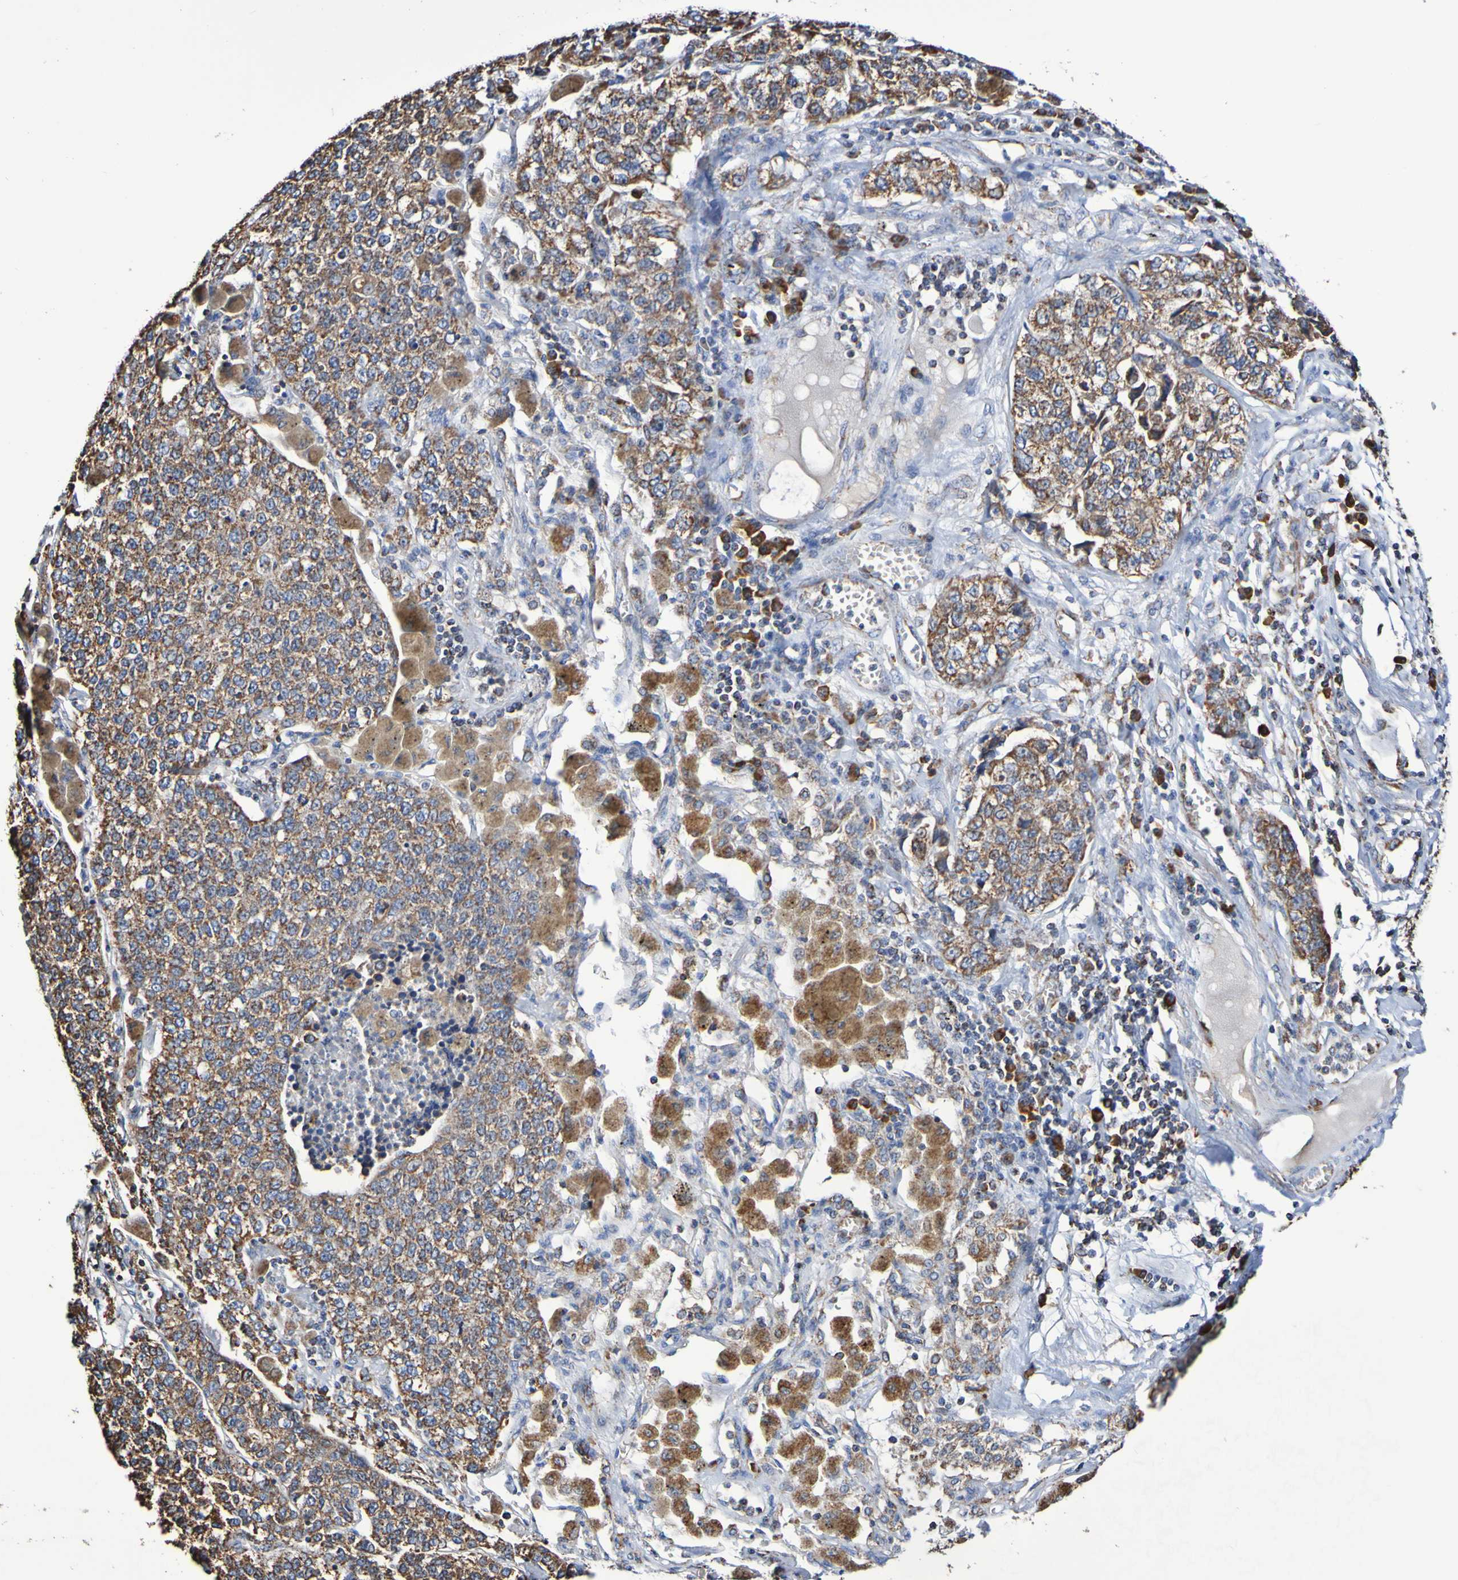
{"staining": {"intensity": "moderate", "quantity": ">75%", "location": "cytoplasmic/membranous"}, "tissue": "lung cancer", "cell_type": "Tumor cells", "image_type": "cancer", "snomed": [{"axis": "morphology", "description": "Adenocarcinoma, NOS"}, {"axis": "topography", "description": "Lung"}], "caption": "Tumor cells demonstrate medium levels of moderate cytoplasmic/membranous expression in approximately >75% of cells in human lung cancer (adenocarcinoma).", "gene": "IL18R1", "patient": {"sex": "male", "age": 49}}